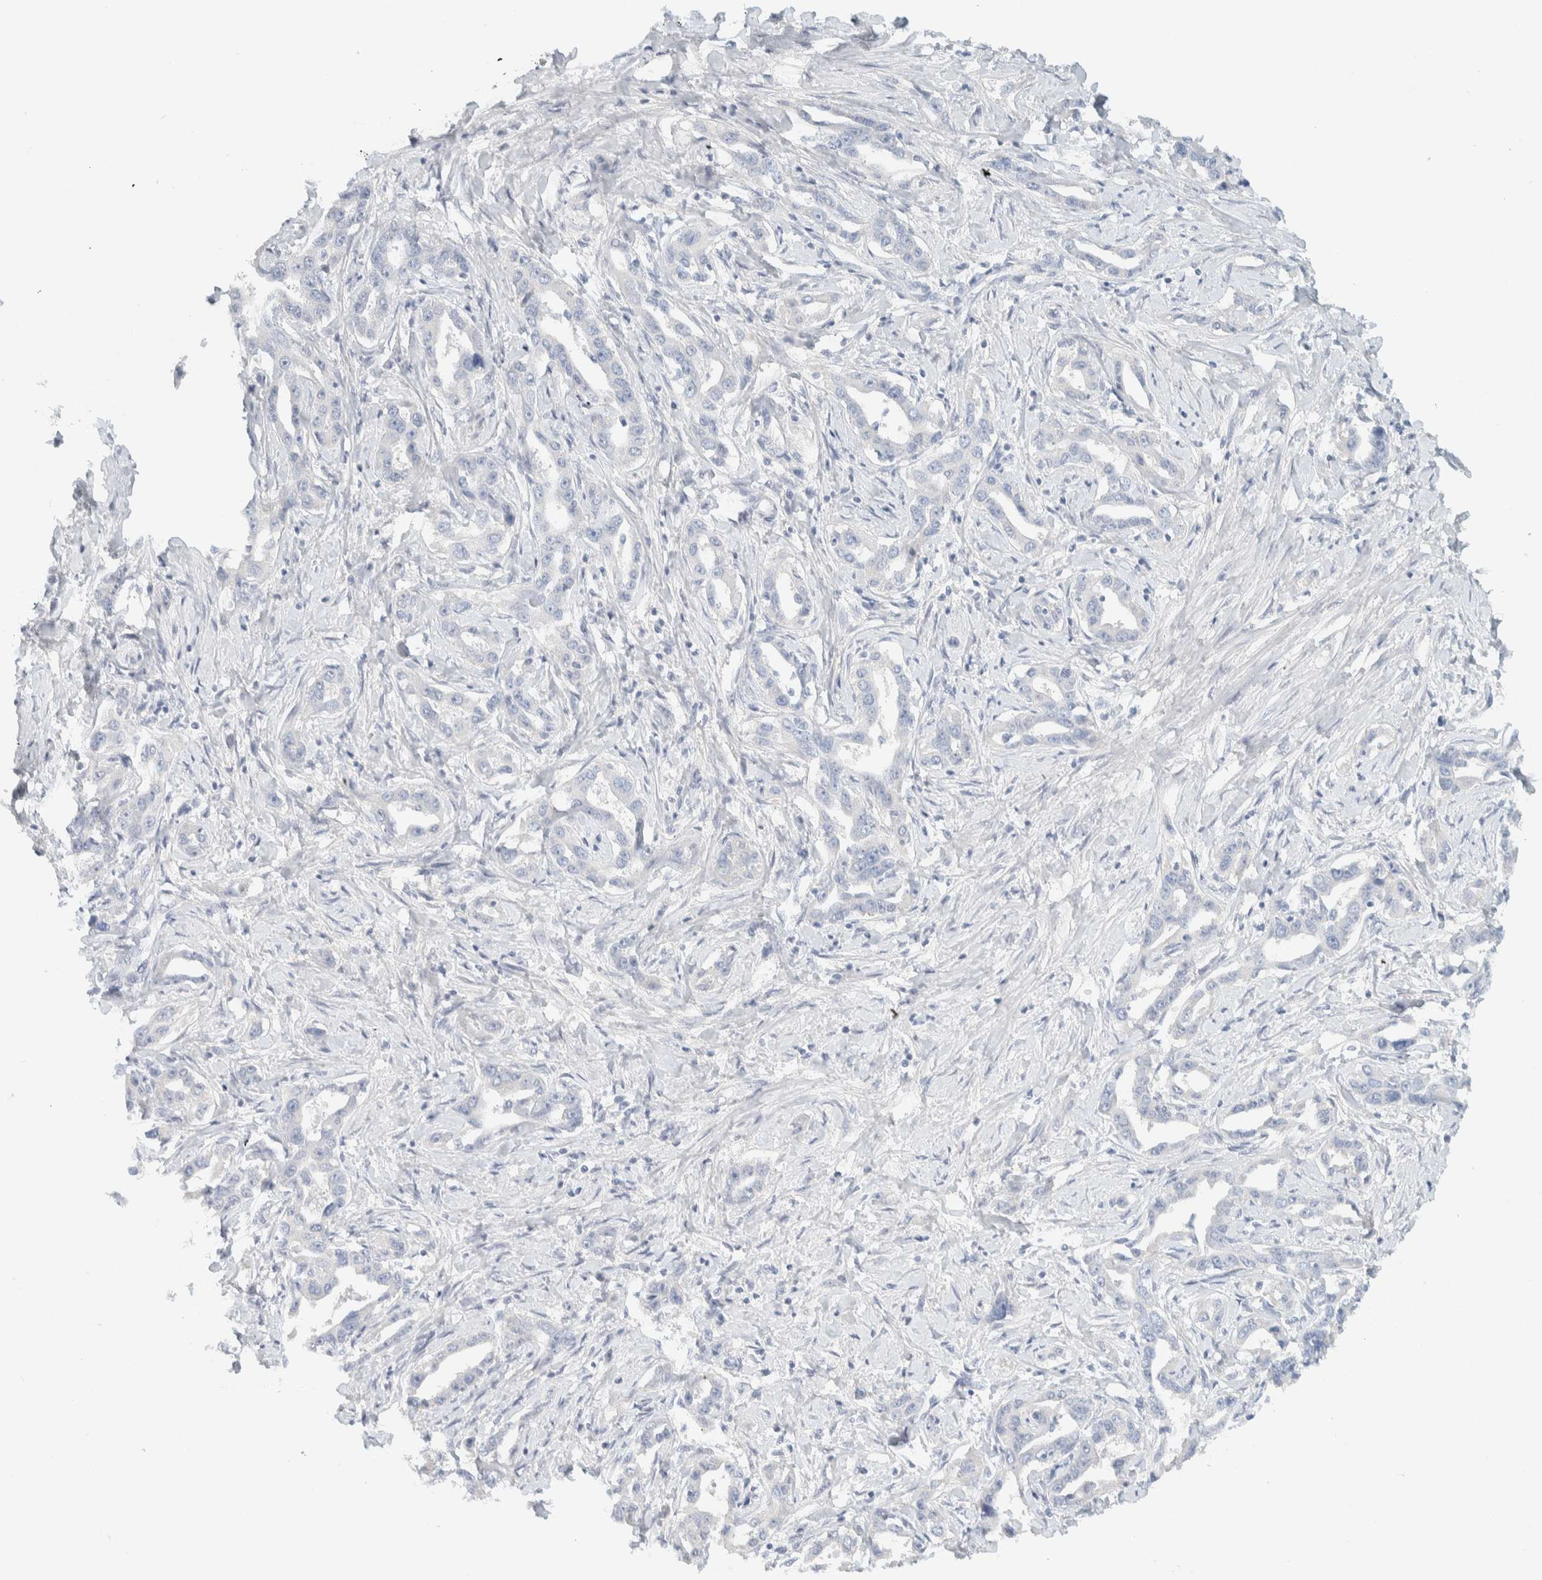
{"staining": {"intensity": "negative", "quantity": "none", "location": "none"}, "tissue": "liver cancer", "cell_type": "Tumor cells", "image_type": "cancer", "snomed": [{"axis": "morphology", "description": "Cholangiocarcinoma"}, {"axis": "topography", "description": "Liver"}], "caption": "A high-resolution micrograph shows immunohistochemistry (IHC) staining of cholangiocarcinoma (liver), which displays no significant positivity in tumor cells.", "gene": "ALOX12B", "patient": {"sex": "male", "age": 59}}